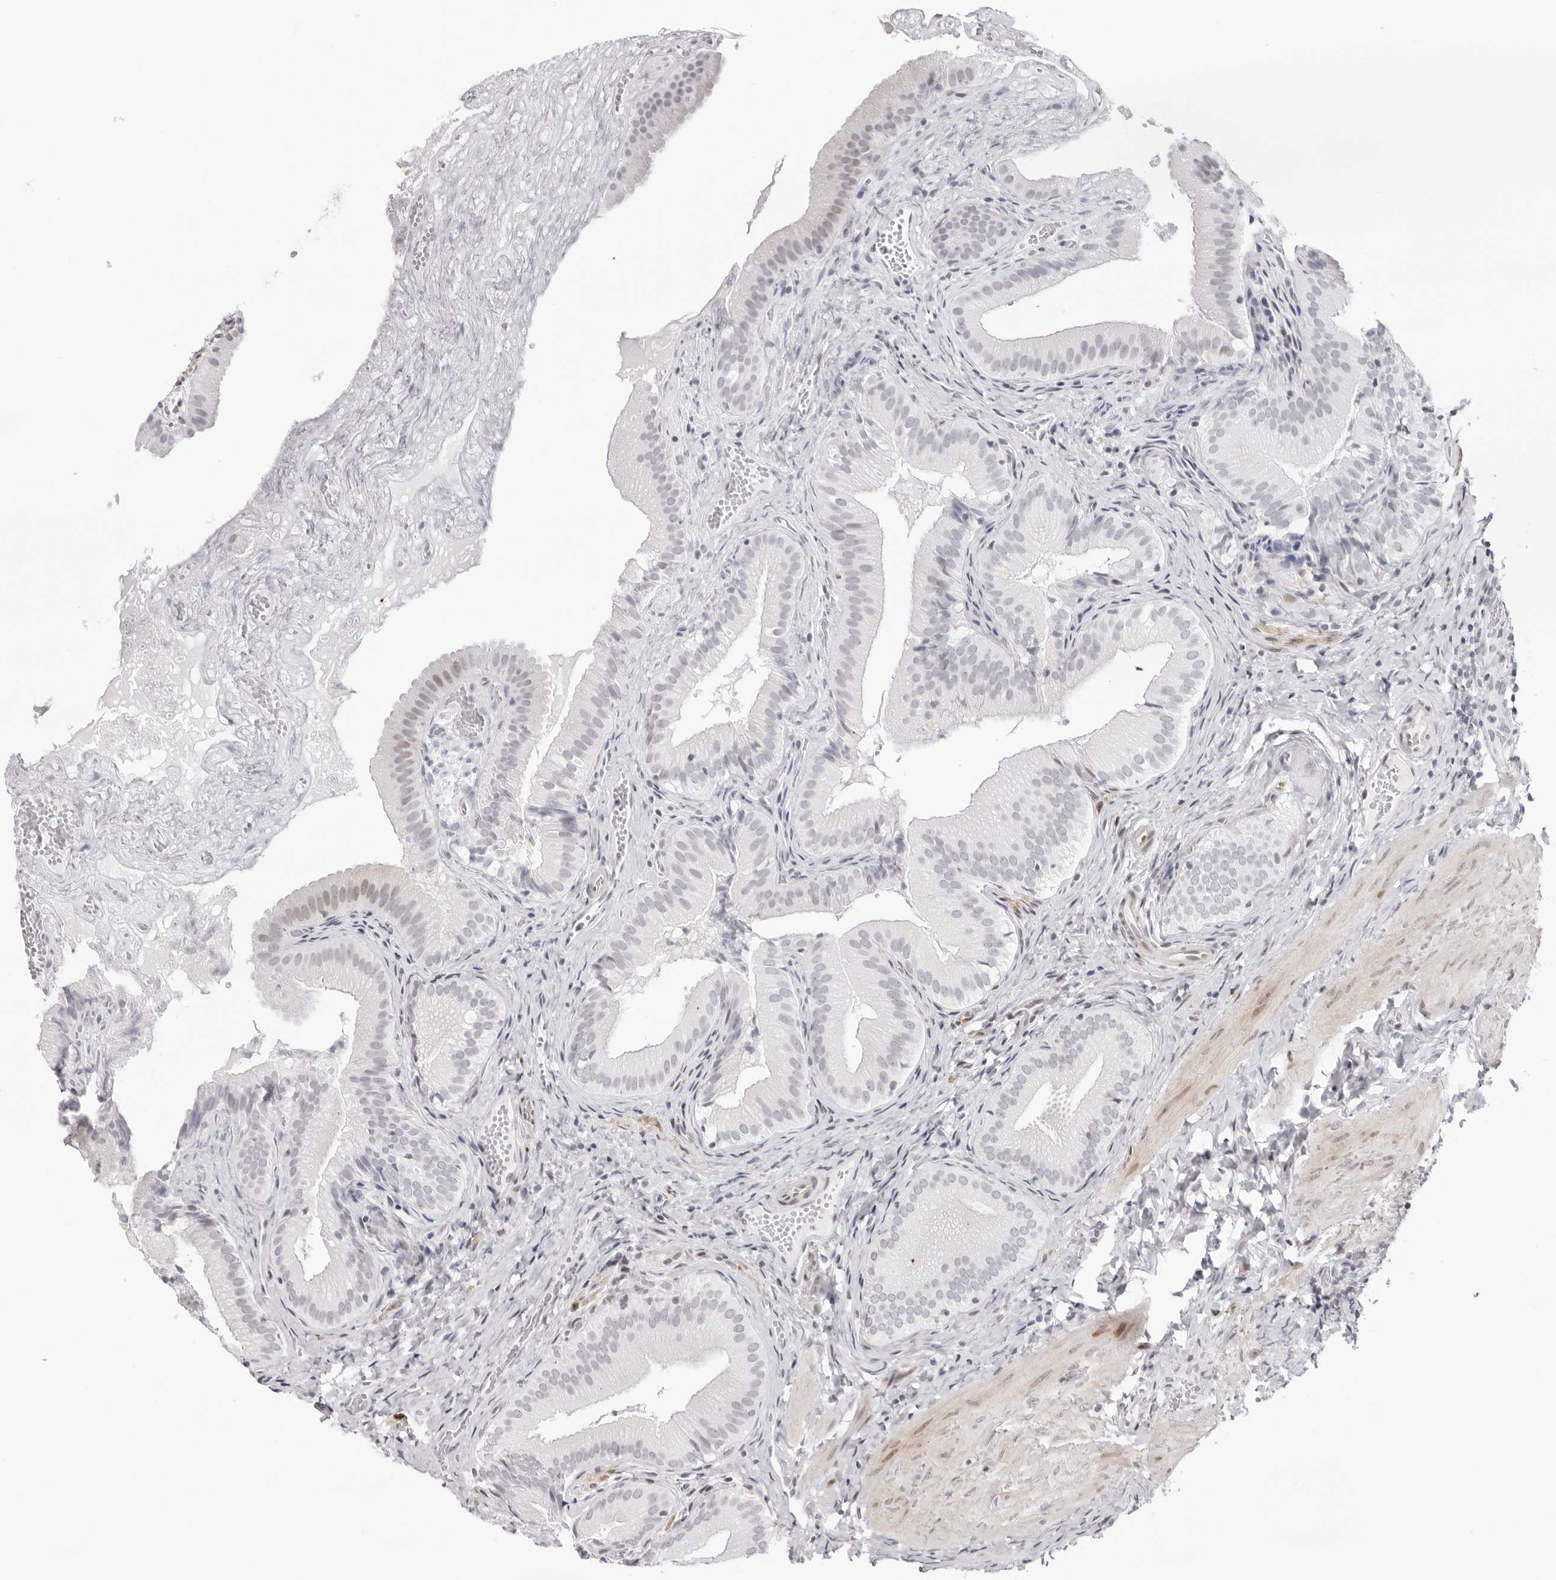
{"staining": {"intensity": "negative", "quantity": "none", "location": "none"}, "tissue": "gallbladder", "cell_type": "Glandular cells", "image_type": "normal", "snomed": [{"axis": "morphology", "description": "Normal tissue, NOS"}, {"axis": "topography", "description": "Gallbladder"}], "caption": "High magnification brightfield microscopy of unremarkable gallbladder stained with DAB (3,3'-diaminobenzidine) (brown) and counterstained with hematoxylin (blue): glandular cells show no significant staining.", "gene": "NTPCR", "patient": {"sex": "female", "age": 30}}